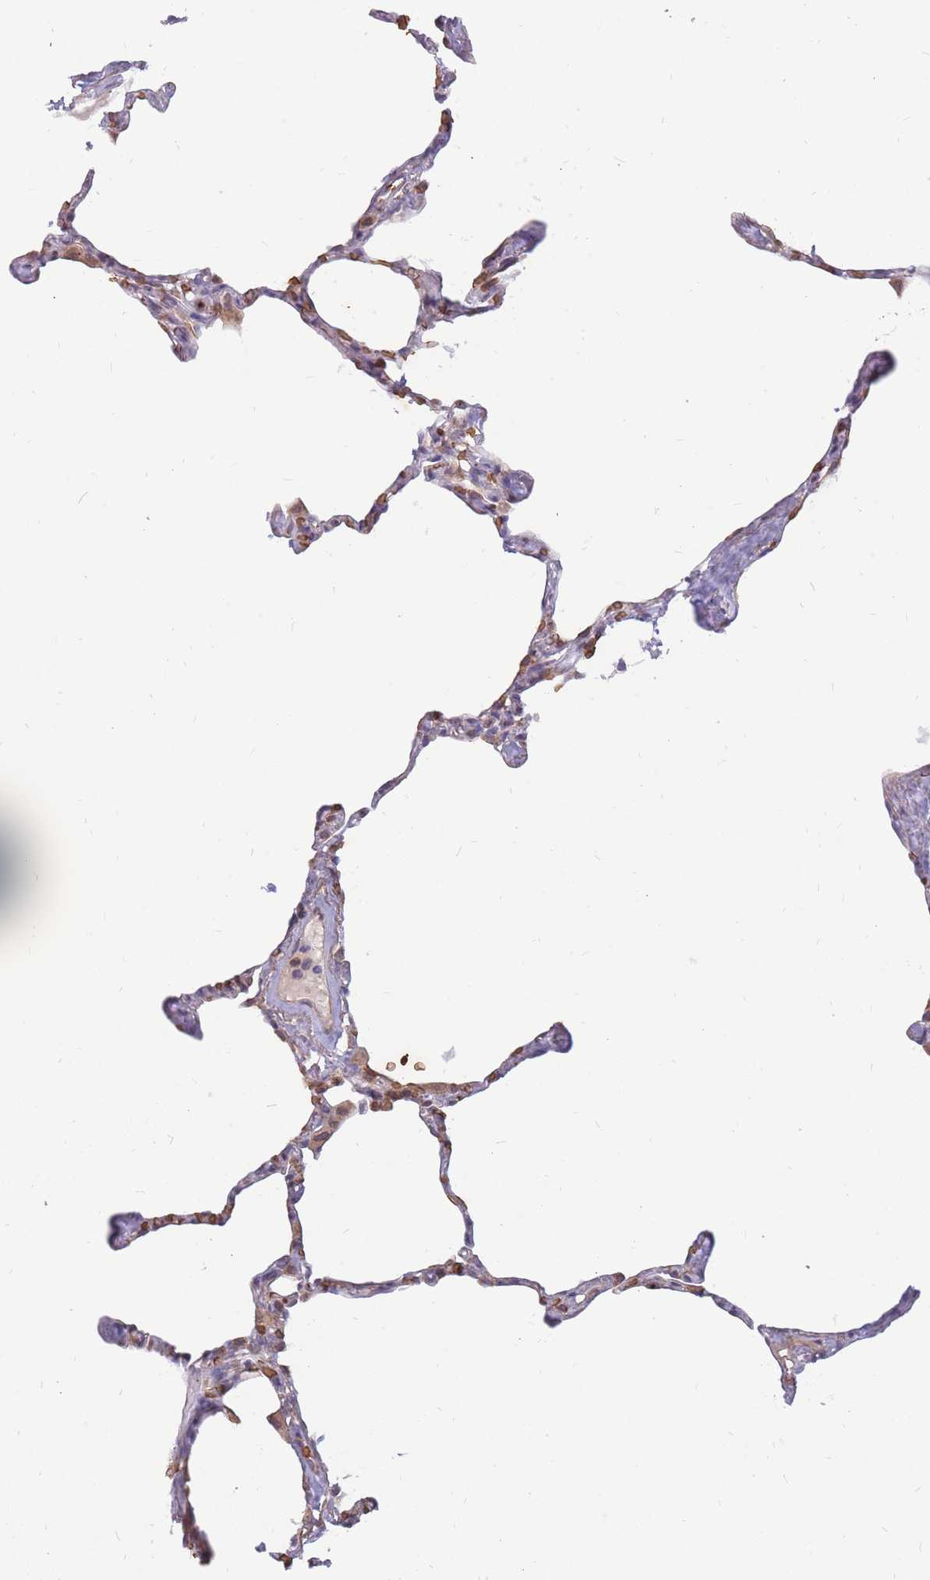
{"staining": {"intensity": "moderate", "quantity": "25%-75%", "location": "cytoplasmic/membranous"}, "tissue": "lung", "cell_type": "Alveolar cells", "image_type": "normal", "snomed": [{"axis": "morphology", "description": "Normal tissue, NOS"}, {"axis": "topography", "description": "Lung"}], "caption": "Immunohistochemical staining of normal lung reveals moderate cytoplasmic/membranous protein staining in approximately 25%-75% of alveolar cells. (DAB IHC, brown staining for protein, blue staining for nuclei).", "gene": "ATP10D", "patient": {"sex": "male", "age": 65}}